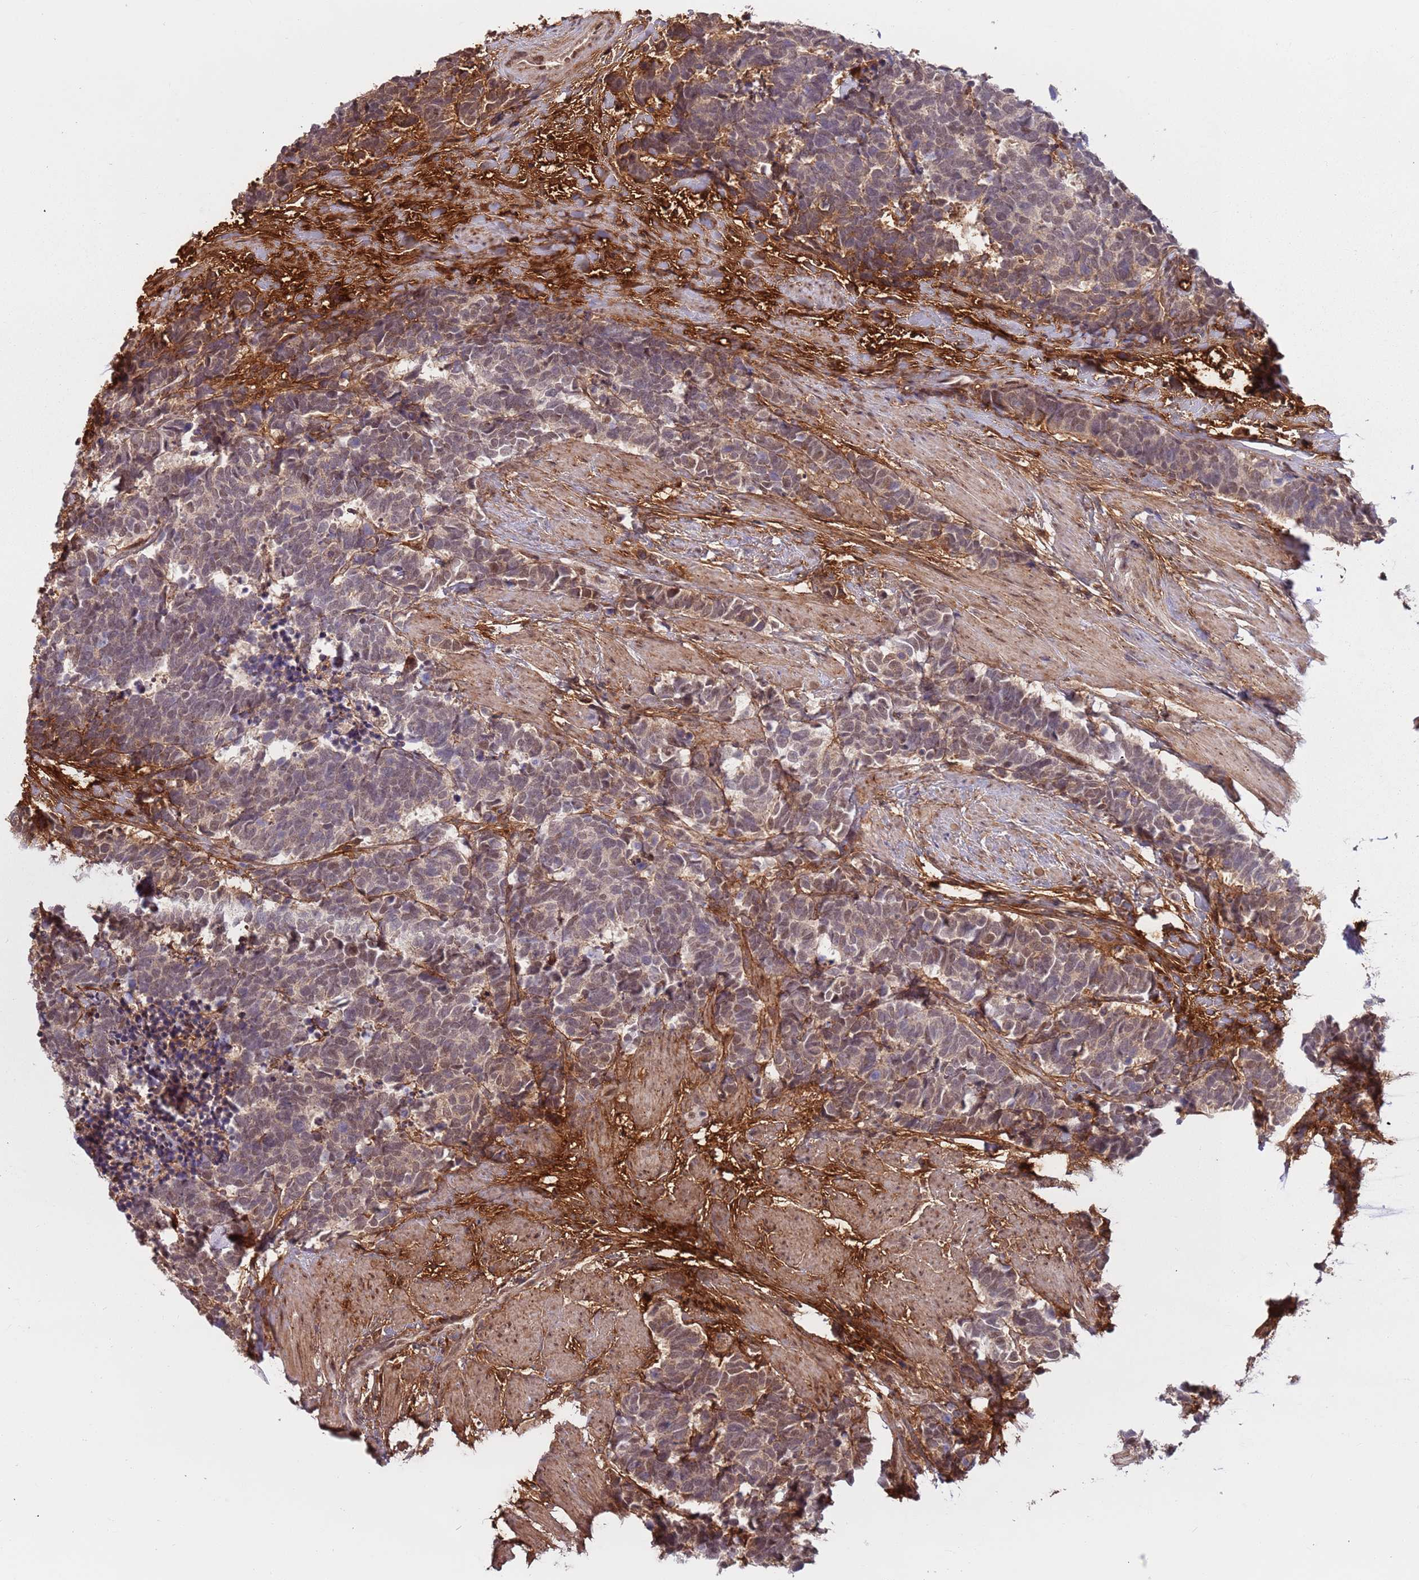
{"staining": {"intensity": "weak", "quantity": "<25%", "location": "nuclear"}, "tissue": "carcinoid", "cell_type": "Tumor cells", "image_type": "cancer", "snomed": [{"axis": "morphology", "description": "Carcinoma, NOS"}, {"axis": "morphology", "description": "Carcinoid, malignant, NOS"}, {"axis": "topography", "description": "Prostate"}], "caption": "DAB (3,3'-diaminobenzidine) immunohistochemical staining of human carcinoid shows no significant expression in tumor cells.", "gene": "POLR3H", "patient": {"sex": "male", "age": 57}}